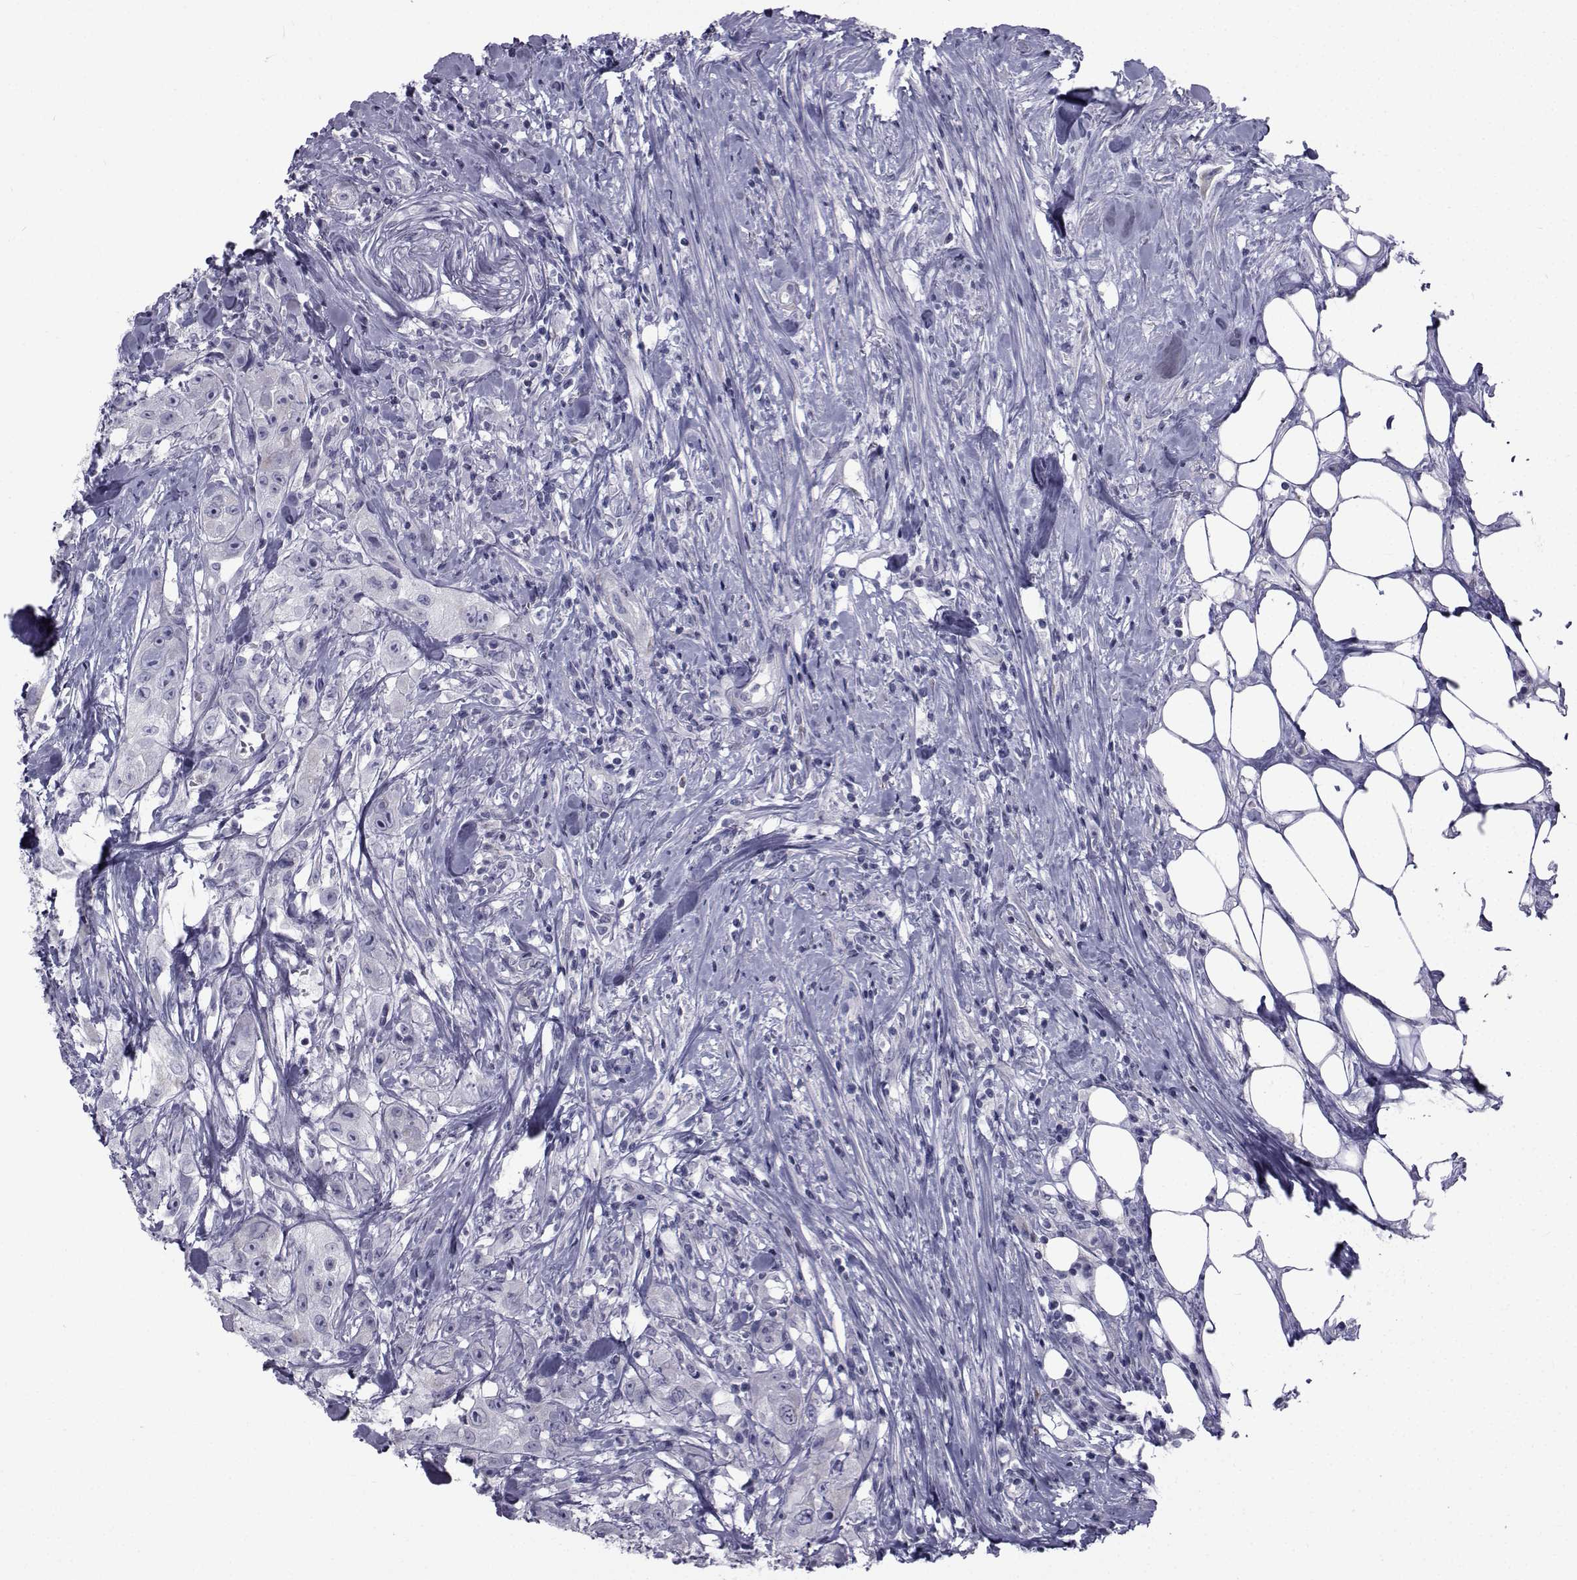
{"staining": {"intensity": "negative", "quantity": "none", "location": "none"}, "tissue": "urothelial cancer", "cell_type": "Tumor cells", "image_type": "cancer", "snomed": [{"axis": "morphology", "description": "Urothelial carcinoma, High grade"}, {"axis": "topography", "description": "Urinary bladder"}], "caption": "Tumor cells are negative for brown protein staining in urothelial cancer.", "gene": "FDXR", "patient": {"sex": "male", "age": 79}}